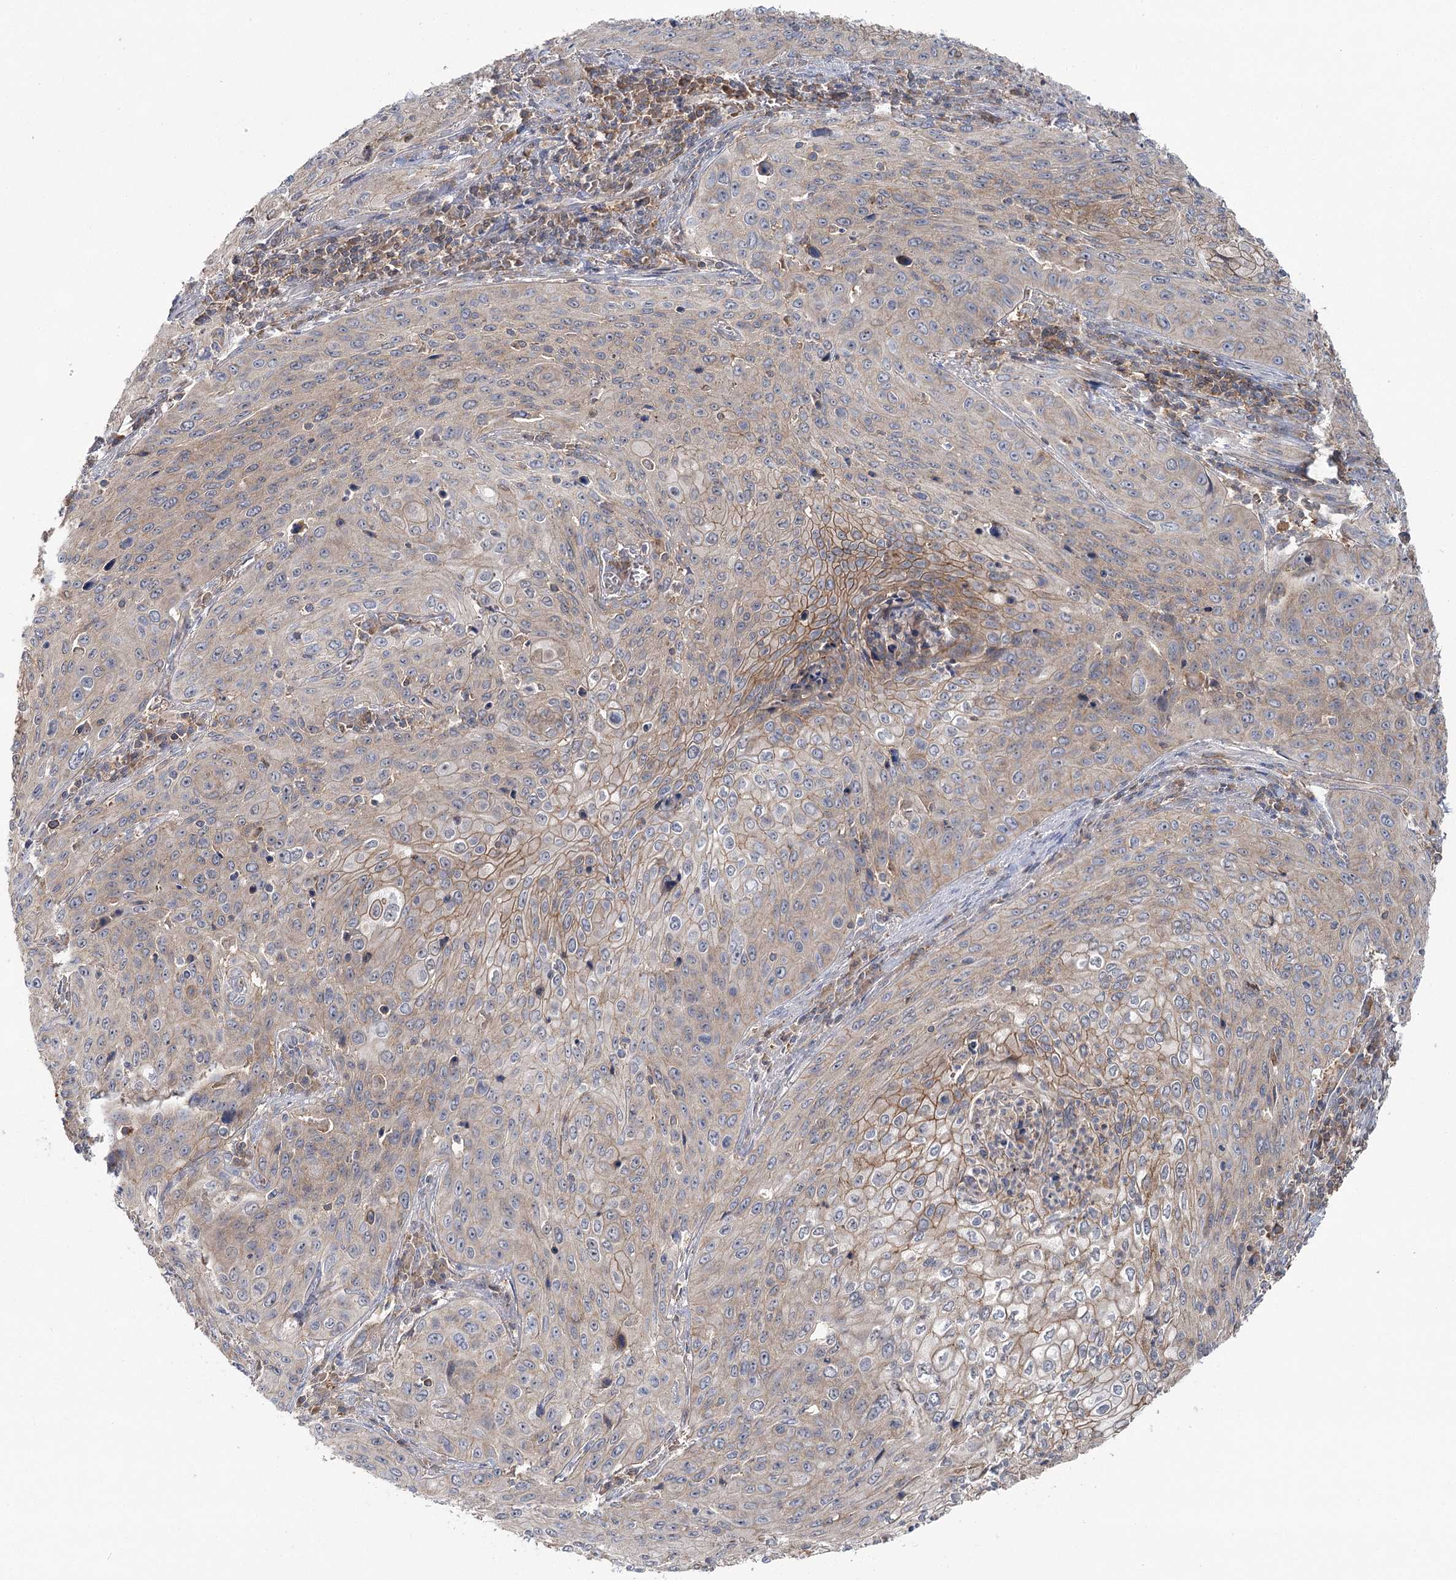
{"staining": {"intensity": "moderate", "quantity": "<25%", "location": "cytoplasmic/membranous"}, "tissue": "cervical cancer", "cell_type": "Tumor cells", "image_type": "cancer", "snomed": [{"axis": "morphology", "description": "Squamous cell carcinoma, NOS"}, {"axis": "topography", "description": "Cervix"}], "caption": "A brown stain highlights moderate cytoplasmic/membranous staining of a protein in human cervical cancer (squamous cell carcinoma) tumor cells.", "gene": "PCBD2", "patient": {"sex": "female", "age": 32}}